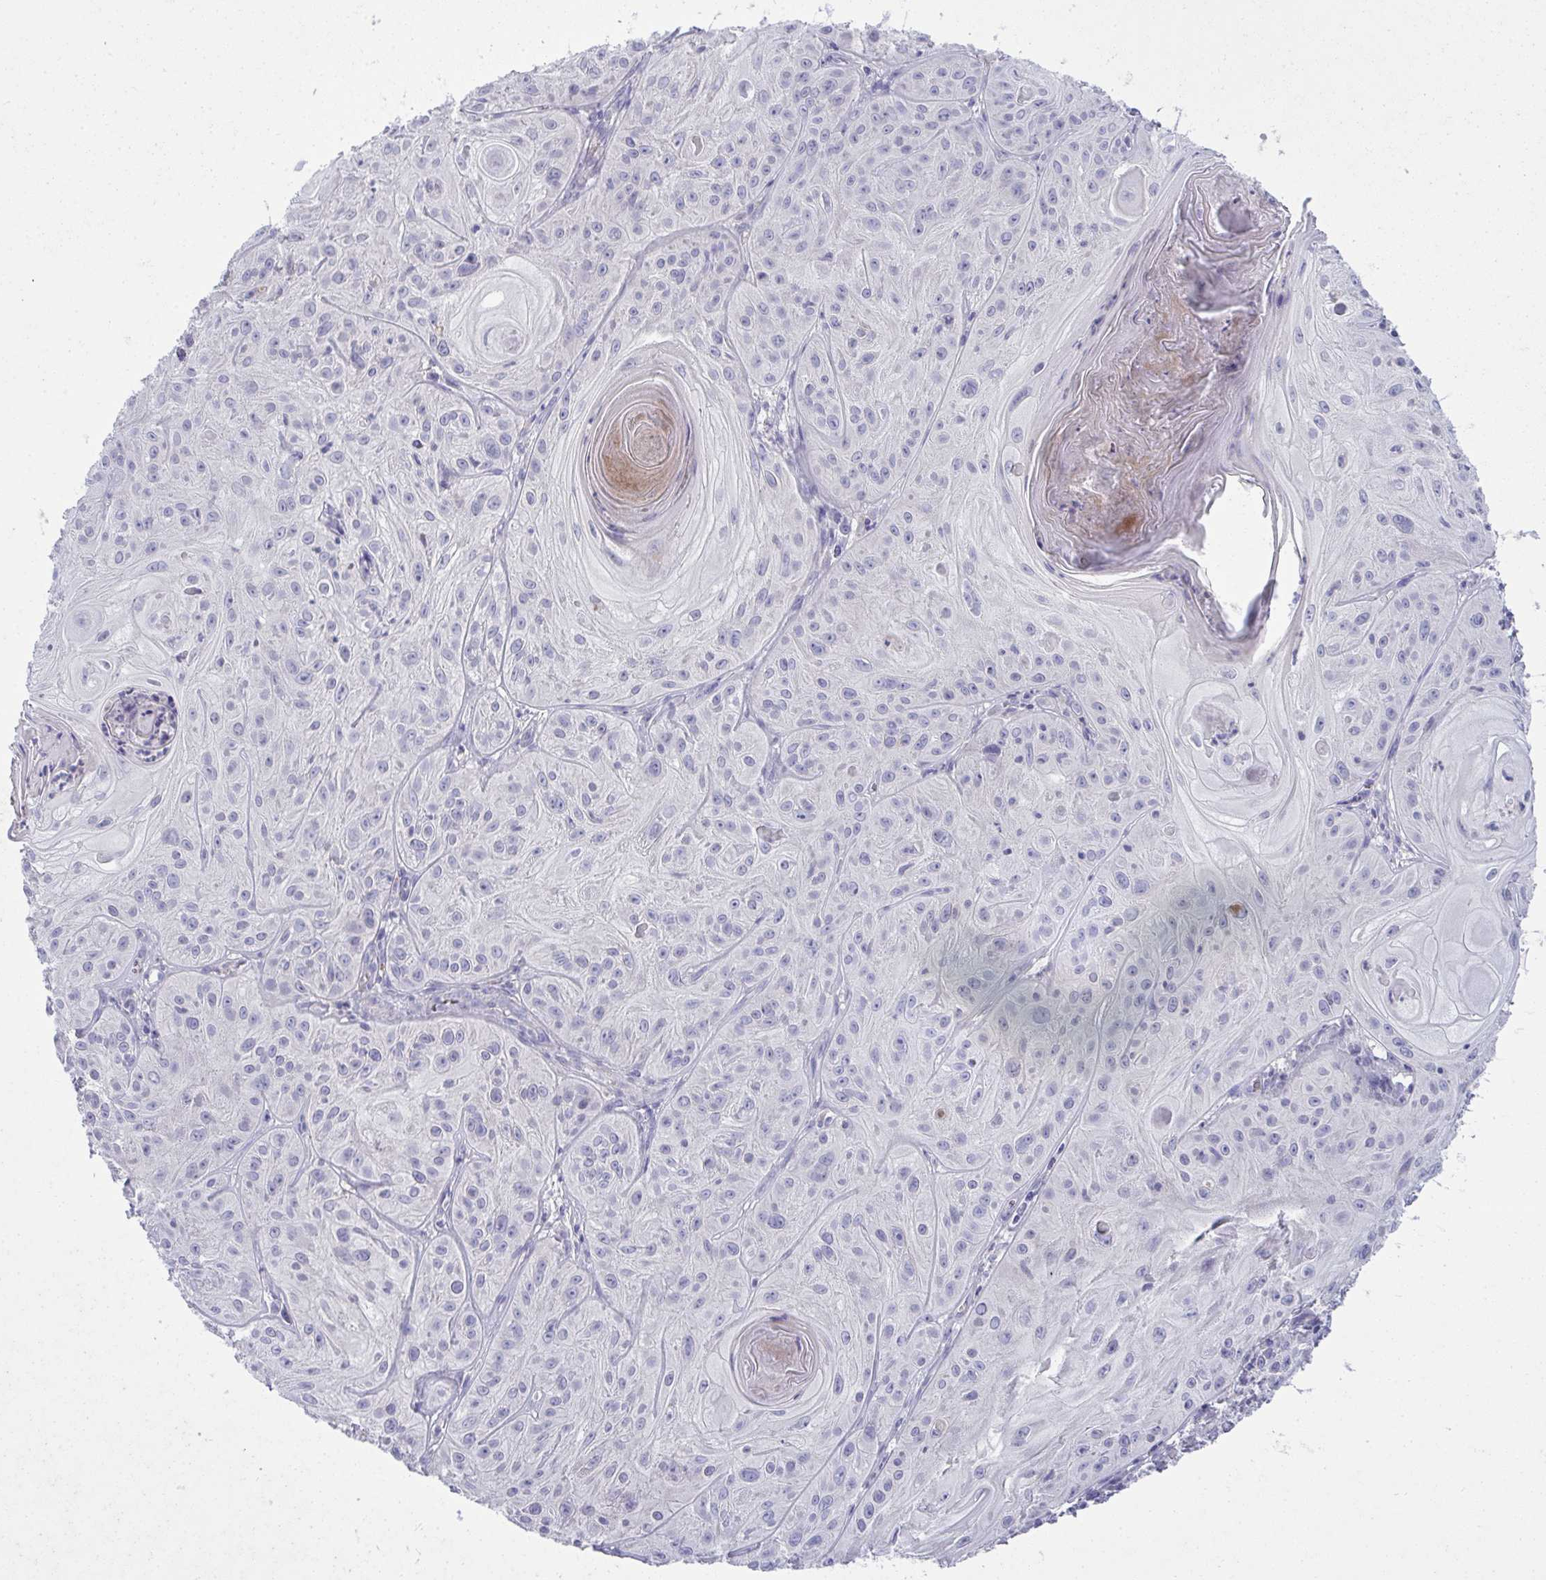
{"staining": {"intensity": "negative", "quantity": "none", "location": "none"}, "tissue": "skin cancer", "cell_type": "Tumor cells", "image_type": "cancer", "snomed": [{"axis": "morphology", "description": "Squamous cell carcinoma, NOS"}, {"axis": "topography", "description": "Skin"}], "caption": "High power microscopy micrograph of an IHC image of squamous cell carcinoma (skin), revealing no significant staining in tumor cells.", "gene": "SPTB", "patient": {"sex": "male", "age": 85}}